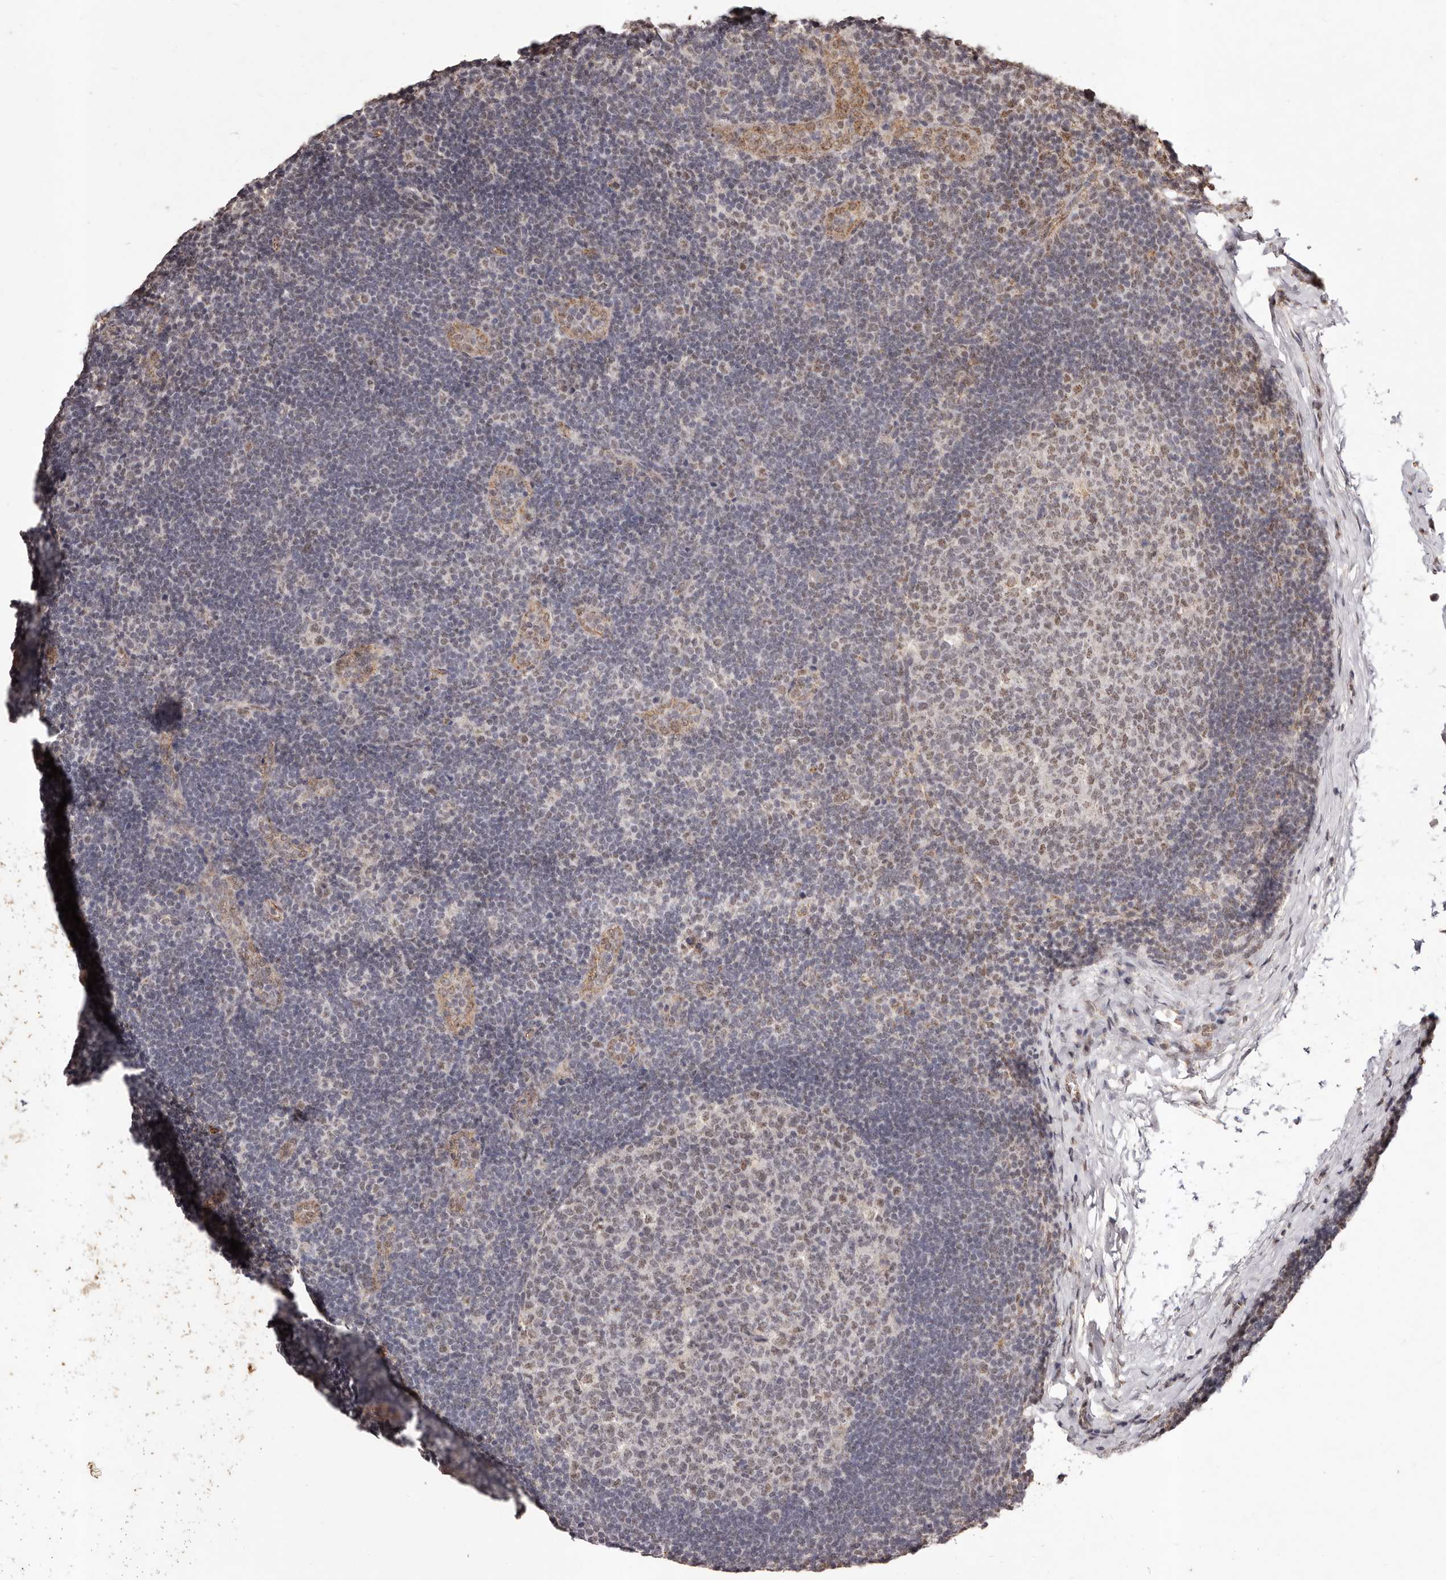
{"staining": {"intensity": "moderate", "quantity": "<25%", "location": "nuclear"}, "tissue": "lymph node", "cell_type": "Germinal center cells", "image_type": "normal", "snomed": [{"axis": "morphology", "description": "Normal tissue, NOS"}, {"axis": "topography", "description": "Lymph node"}], "caption": "Moderate nuclear staining is appreciated in about <25% of germinal center cells in unremarkable lymph node.", "gene": "RPS6KA5", "patient": {"sex": "female", "age": 22}}